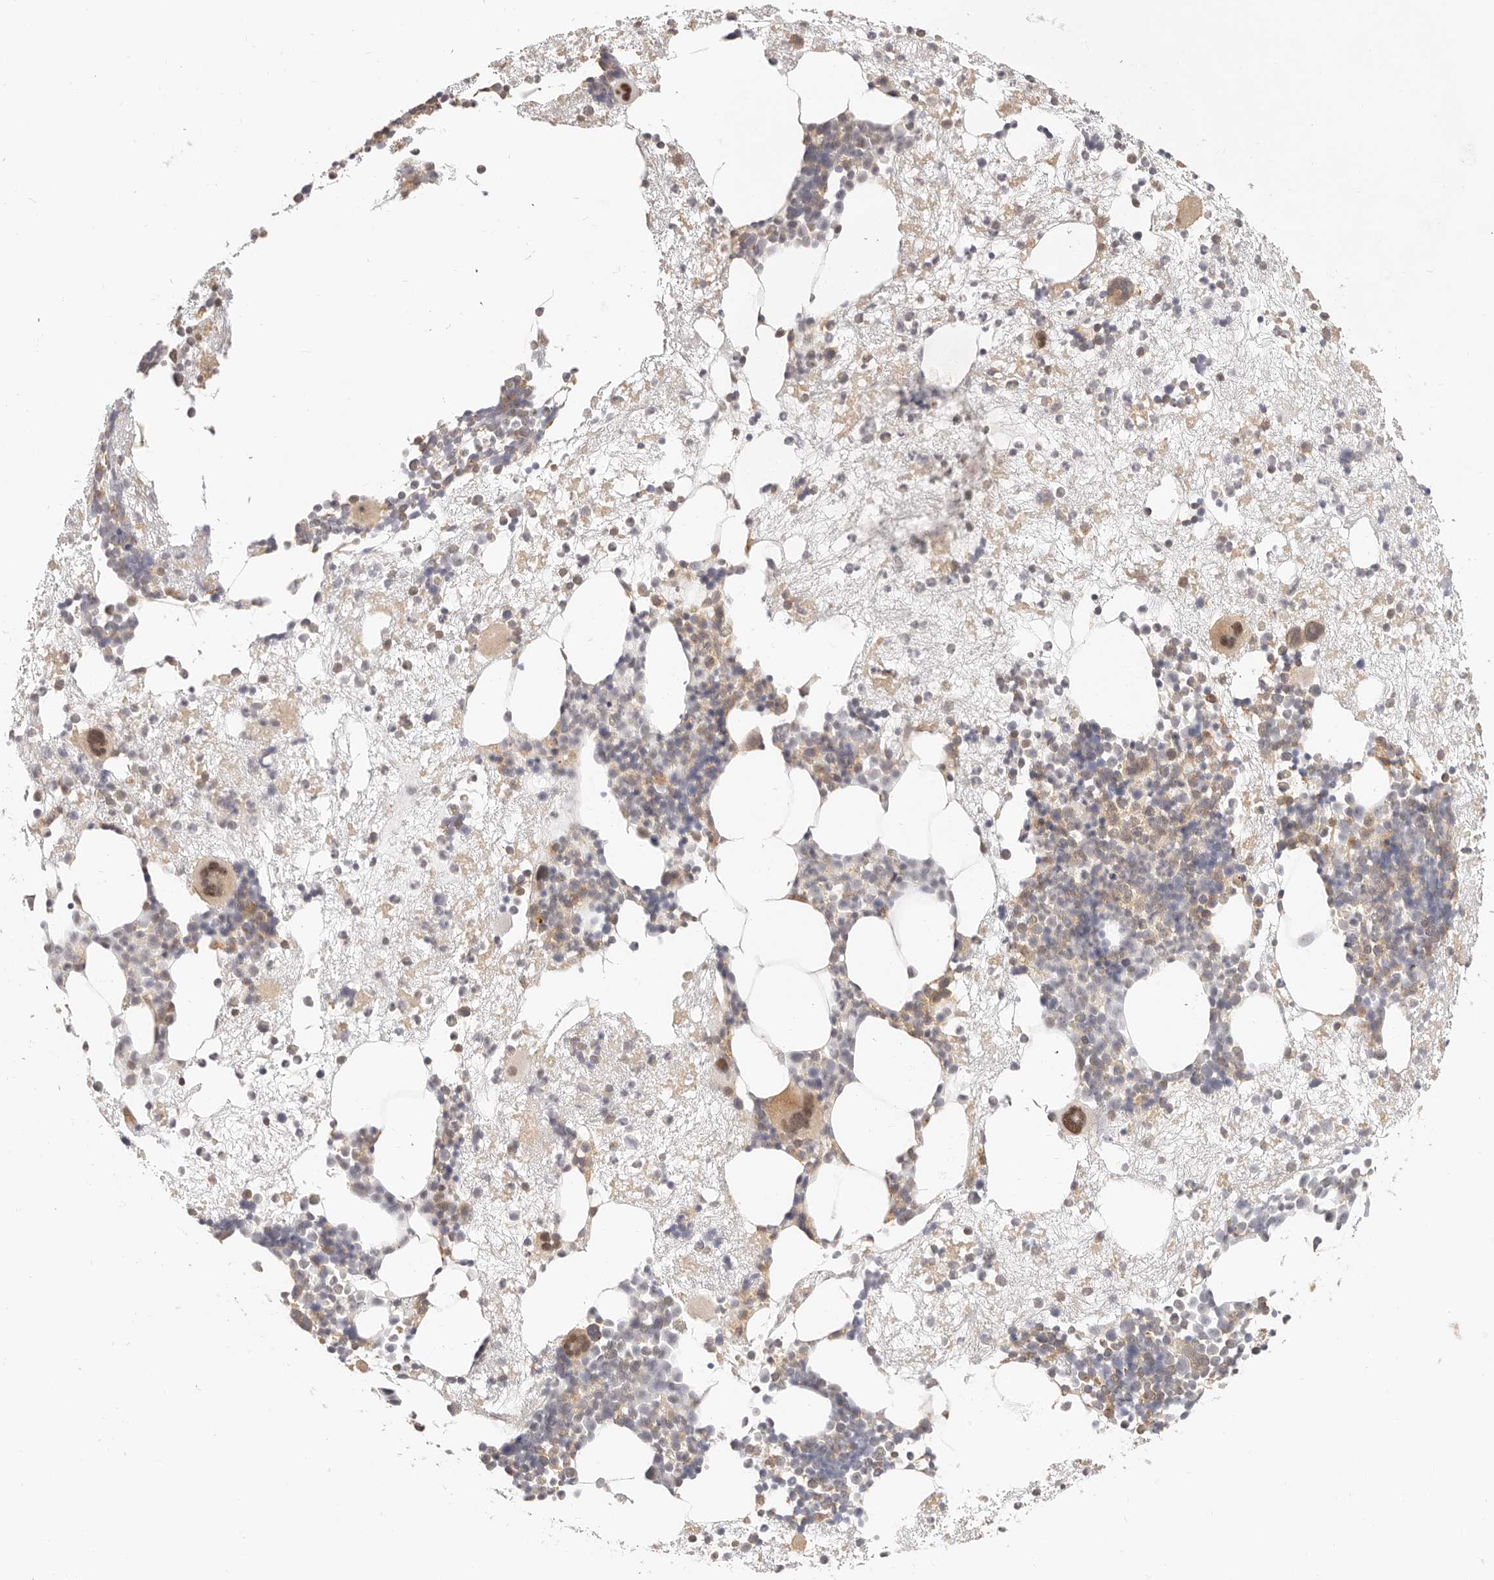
{"staining": {"intensity": "moderate", "quantity": "<25%", "location": "cytoplasmic/membranous,nuclear"}, "tissue": "bone marrow", "cell_type": "Hematopoietic cells", "image_type": "normal", "snomed": [{"axis": "morphology", "description": "Normal tissue, NOS"}, {"axis": "topography", "description": "Bone marrow"}], "caption": "Immunohistochemistry (IHC) staining of unremarkable bone marrow, which demonstrates low levels of moderate cytoplasmic/membranous,nuclear expression in about <25% of hematopoietic cells indicating moderate cytoplasmic/membranous,nuclear protein positivity. The staining was performed using DAB (brown) for protein detection and nuclei were counterstained in hematoxylin (blue).", "gene": "DTNBP1", "patient": {"sex": "male", "age": 54}}